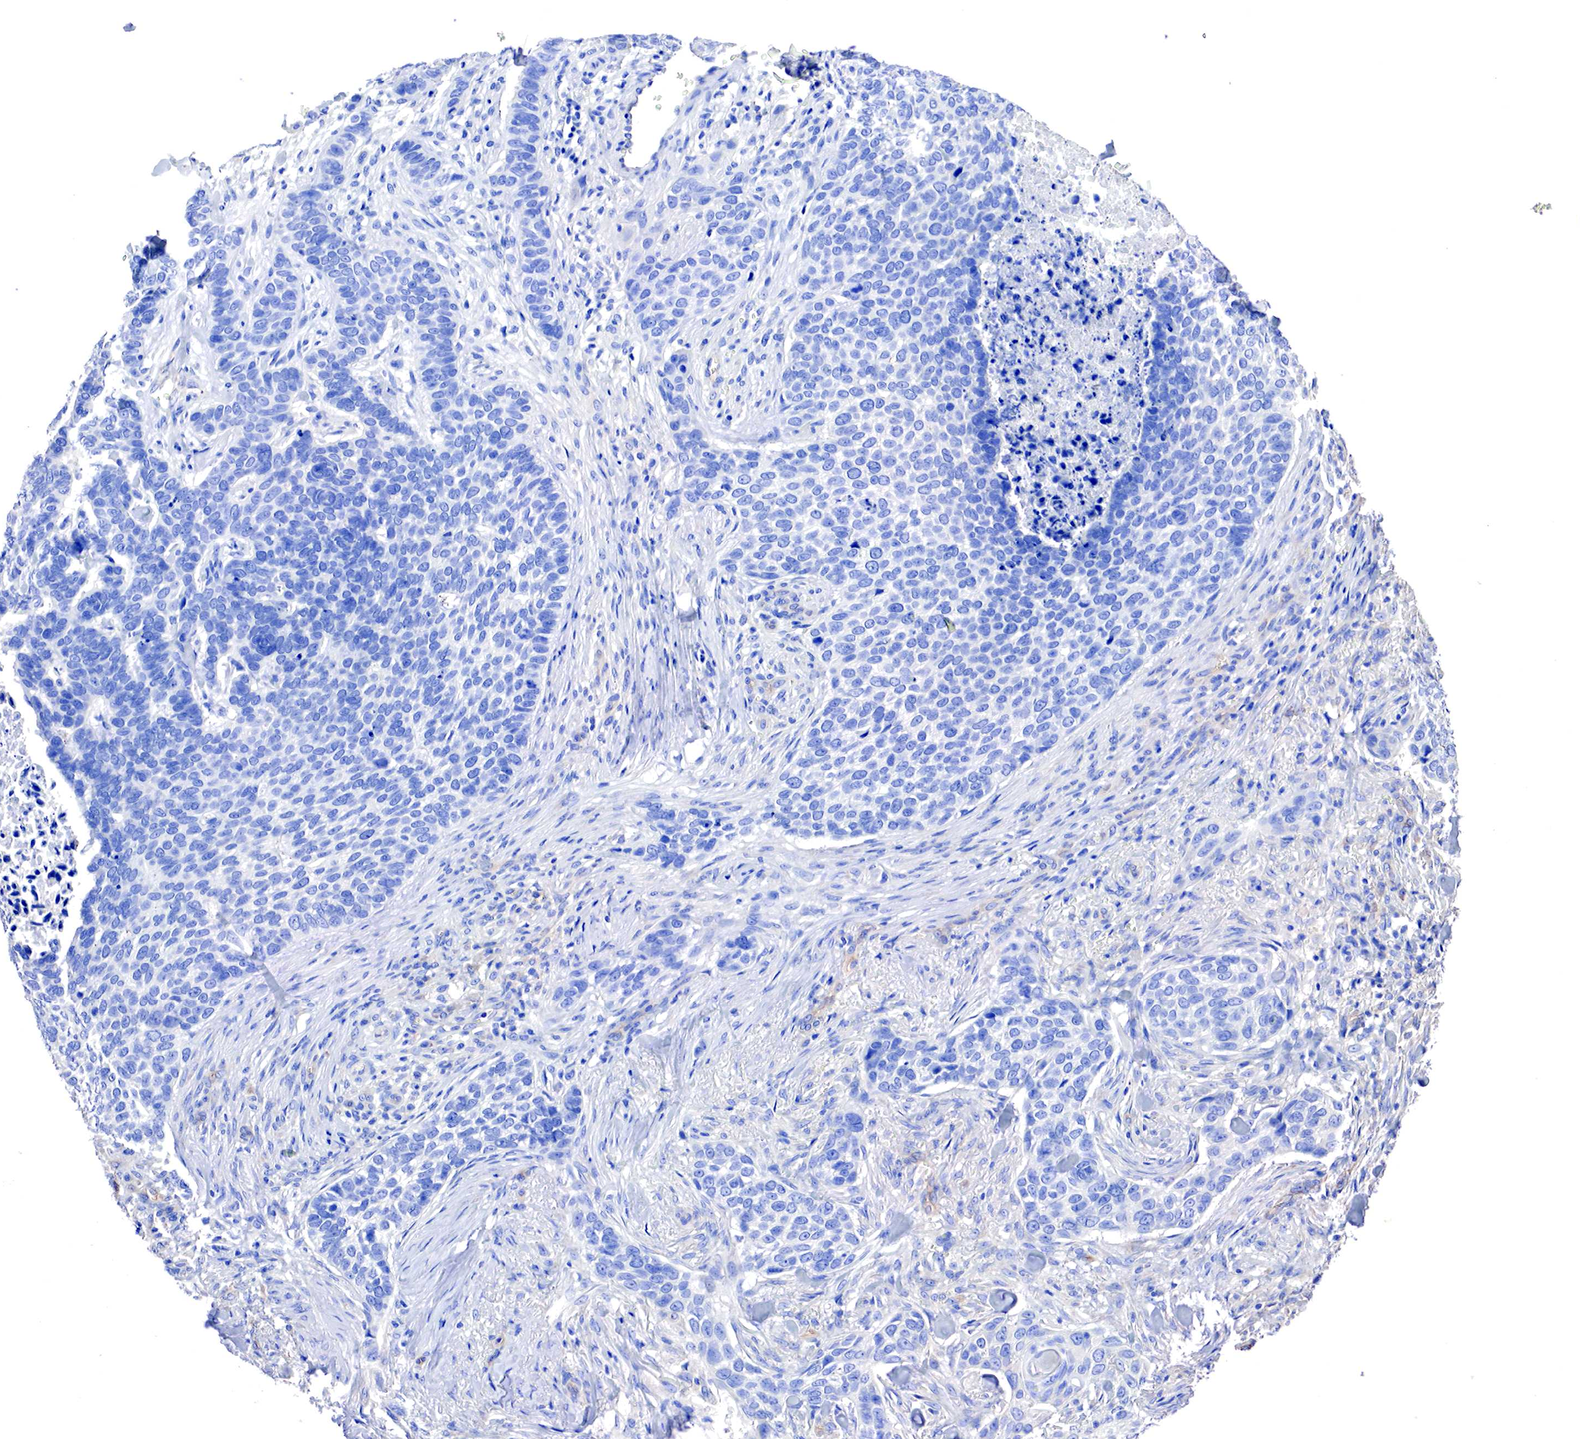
{"staining": {"intensity": "negative", "quantity": "none", "location": "none"}, "tissue": "skin cancer", "cell_type": "Tumor cells", "image_type": "cancer", "snomed": [{"axis": "morphology", "description": "Normal tissue, NOS"}, {"axis": "morphology", "description": "Basal cell carcinoma"}, {"axis": "topography", "description": "Skin"}], "caption": "The photomicrograph exhibits no staining of tumor cells in skin cancer (basal cell carcinoma).", "gene": "RDX", "patient": {"sex": "male", "age": 81}}